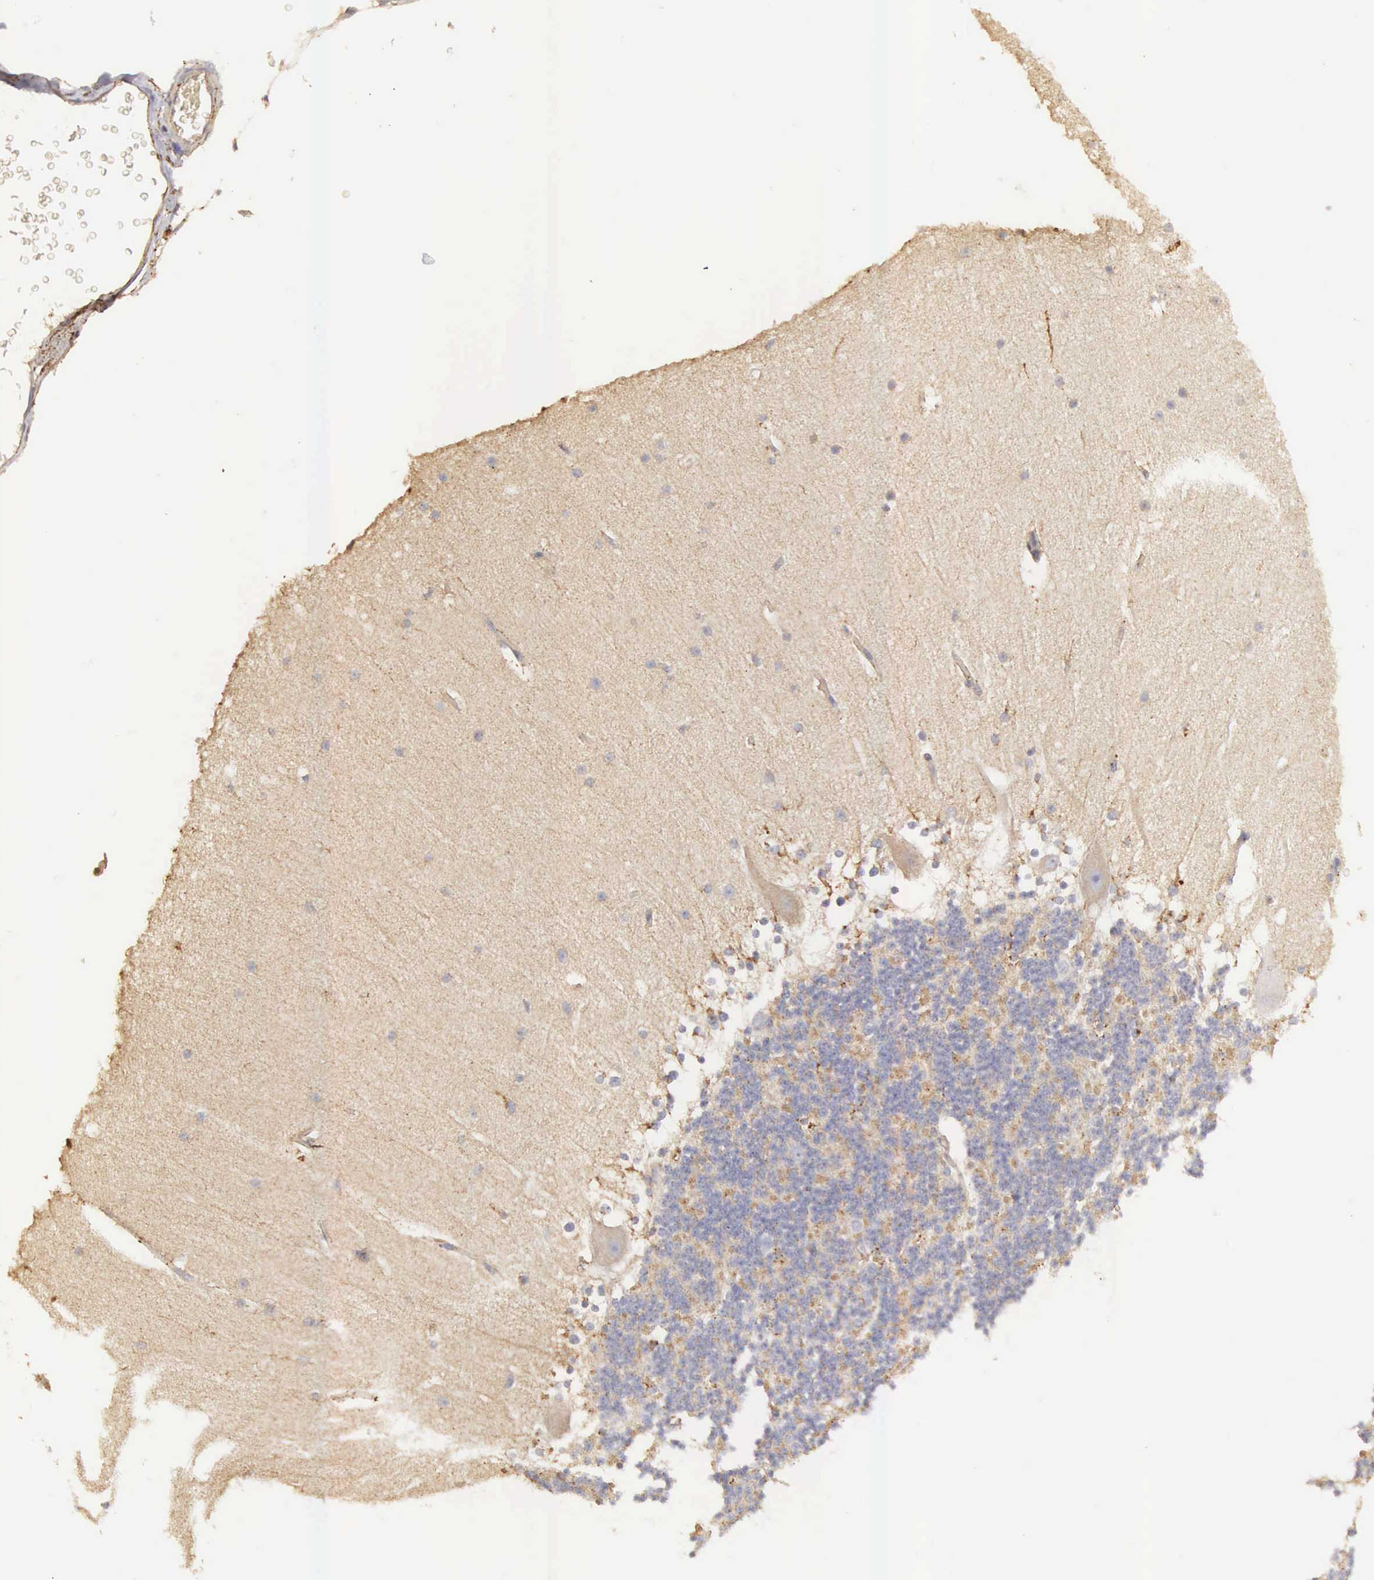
{"staining": {"intensity": "negative", "quantity": "none", "location": "none"}, "tissue": "cerebellum", "cell_type": "Cells in granular layer", "image_type": "normal", "snomed": [{"axis": "morphology", "description": "Normal tissue, NOS"}, {"axis": "topography", "description": "Cerebellum"}], "caption": "This is an IHC histopathology image of unremarkable human cerebellum. There is no staining in cells in granular layer.", "gene": "CLU", "patient": {"sex": "female", "age": 19}}